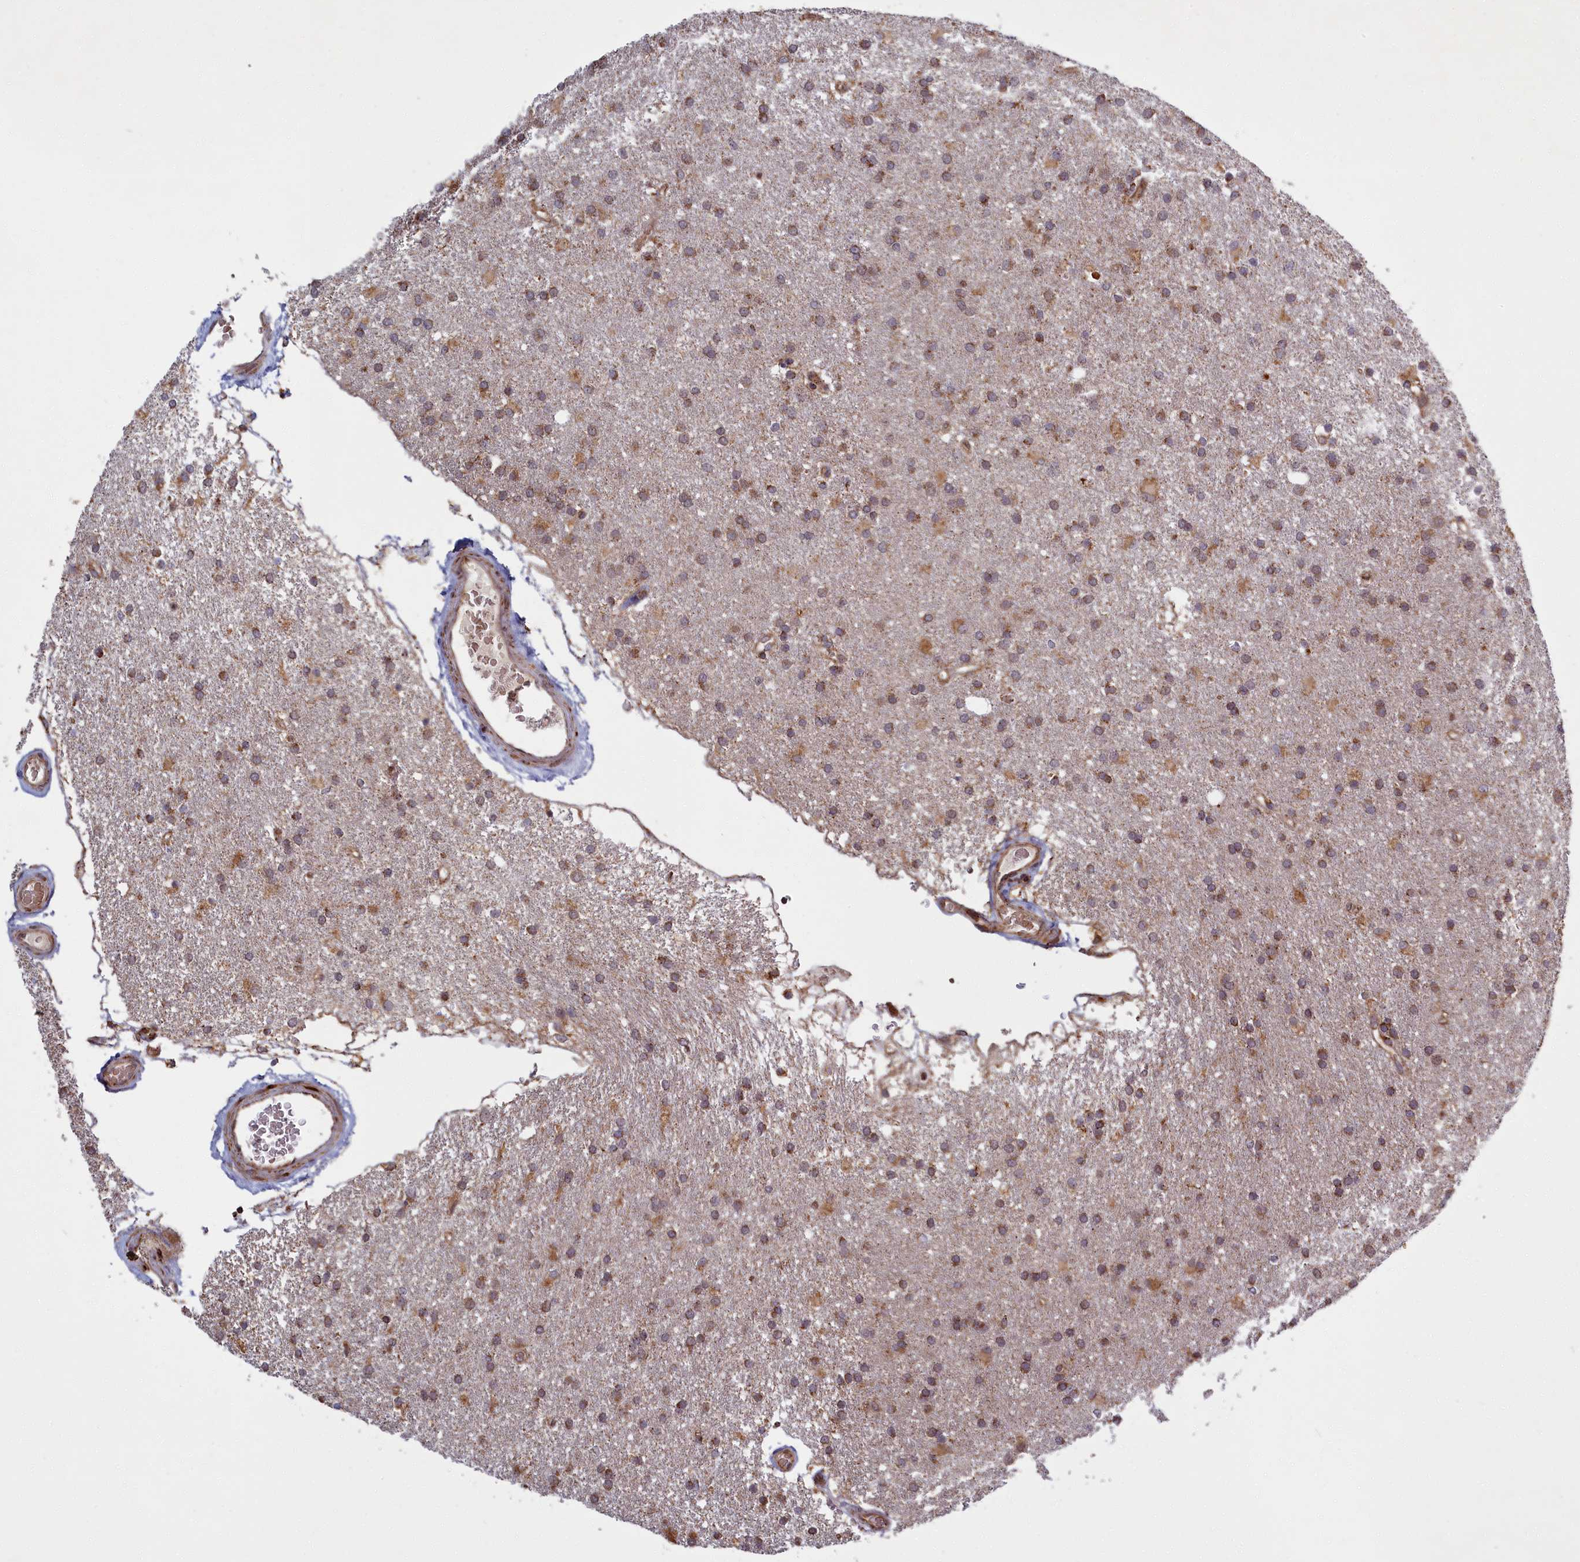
{"staining": {"intensity": "weak", "quantity": "25%-75%", "location": "cytoplasmic/membranous"}, "tissue": "glioma", "cell_type": "Tumor cells", "image_type": "cancer", "snomed": [{"axis": "morphology", "description": "Glioma, malignant, High grade"}, {"axis": "topography", "description": "Brain"}], "caption": "Immunohistochemistry histopathology image of neoplastic tissue: glioma stained using IHC shows low levels of weak protein expression localized specifically in the cytoplasmic/membranous of tumor cells, appearing as a cytoplasmic/membranous brown color.", "gene": "PLA2G10", "patient": {"sex": "male", "age": 77}}